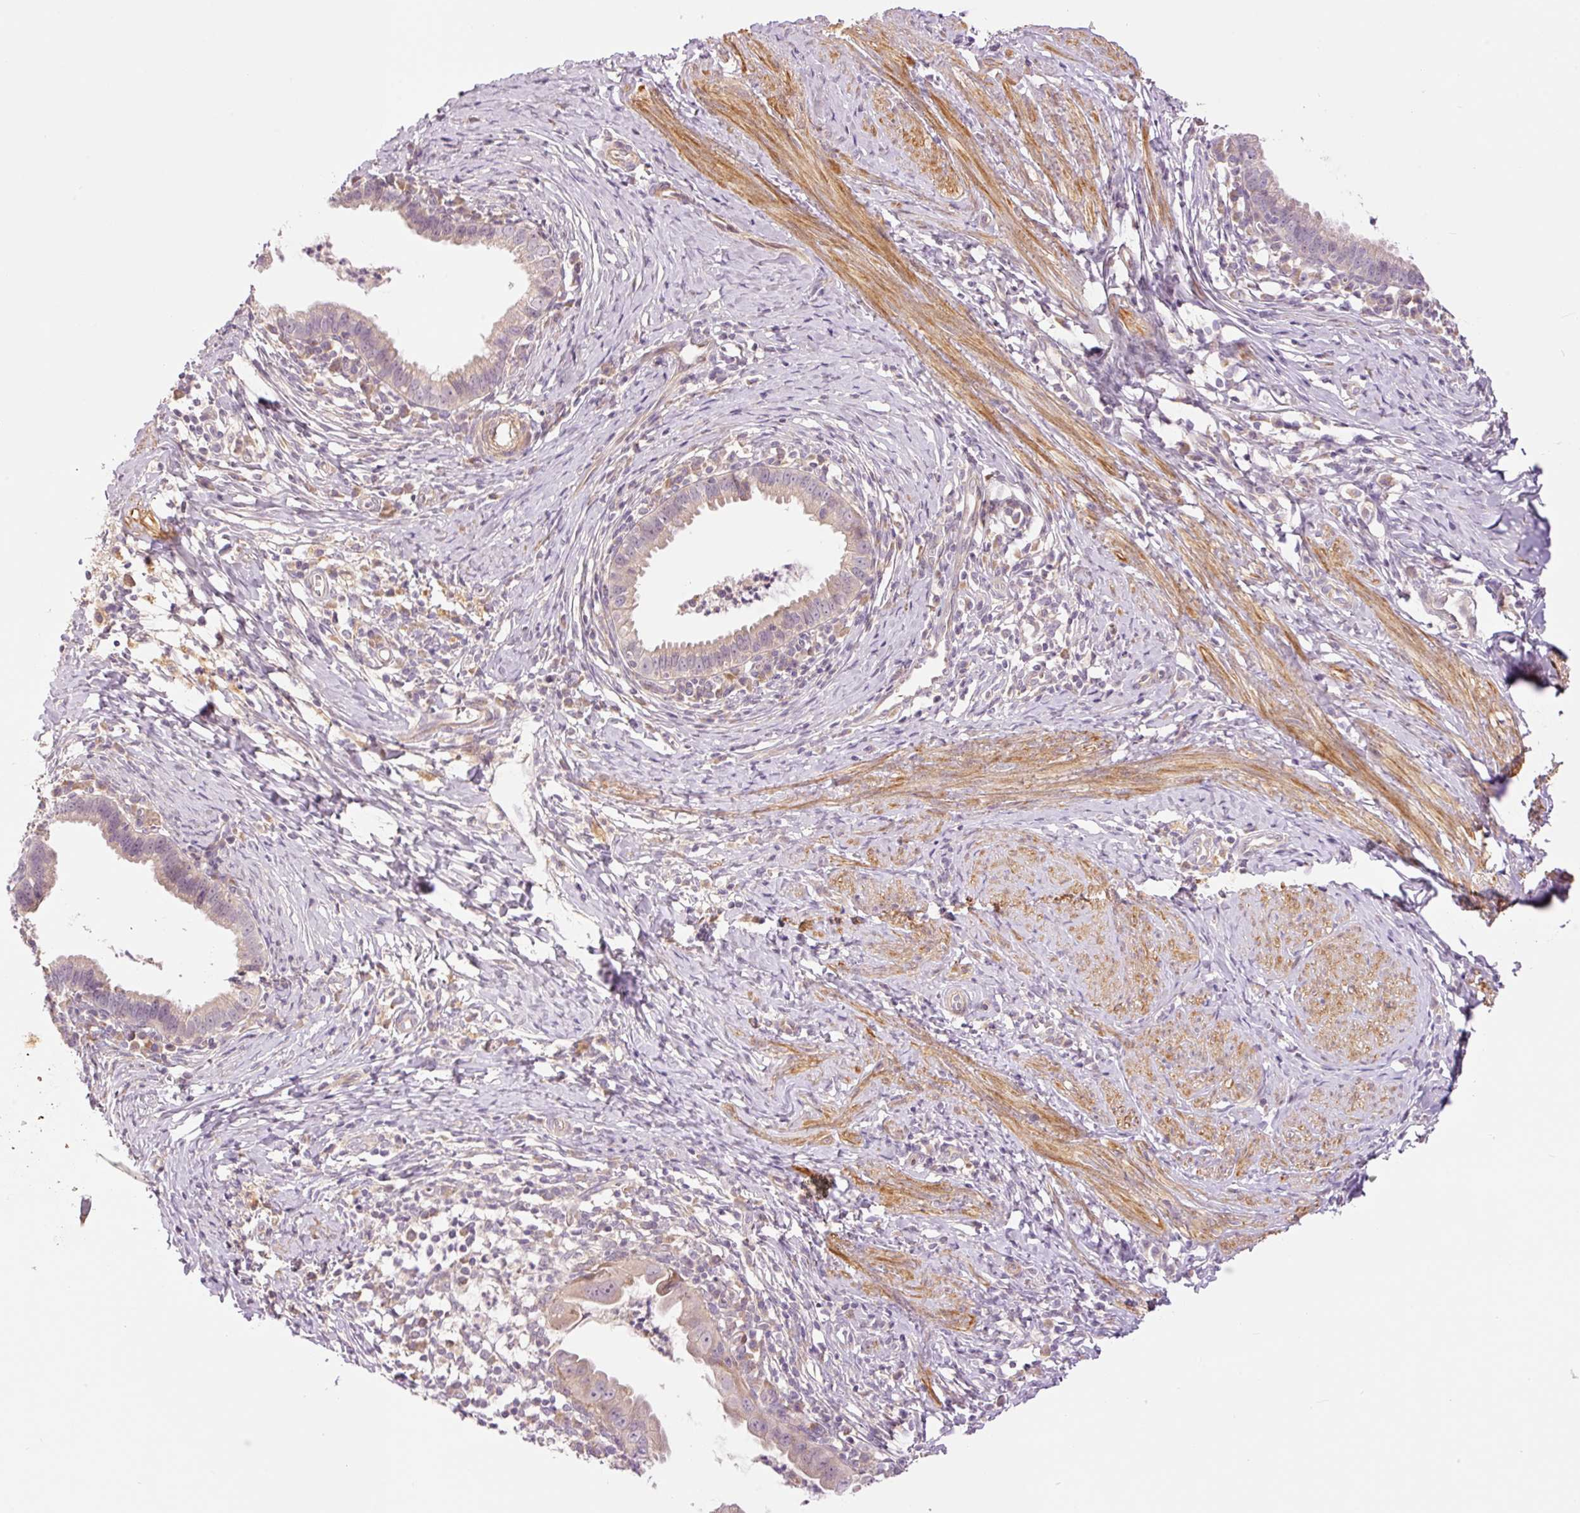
{"staining": {"intensity": "weak", "quantity": "<25%", "location": "cytoplasmic/membranous"}, "tissue": "cervical cancer", "cell_type": "Tumor cells", "image_type": "cancer", "snomed": [{"axis": "morphology", "description": "Adenocarcinoma, NOS"}, {"axis": "topography", "description": "Cervix"}], "caption": "Immunohistochemistry photomicrograph of neoplastic tissue: cervical cancer (adenocarcinoma) stained with DAB (3,3'-diaminobenzidine) displays no significant protein expression in tumor cells.", "gene": "SLC29A3", "patient": {"sex": "female", "age": 36}}